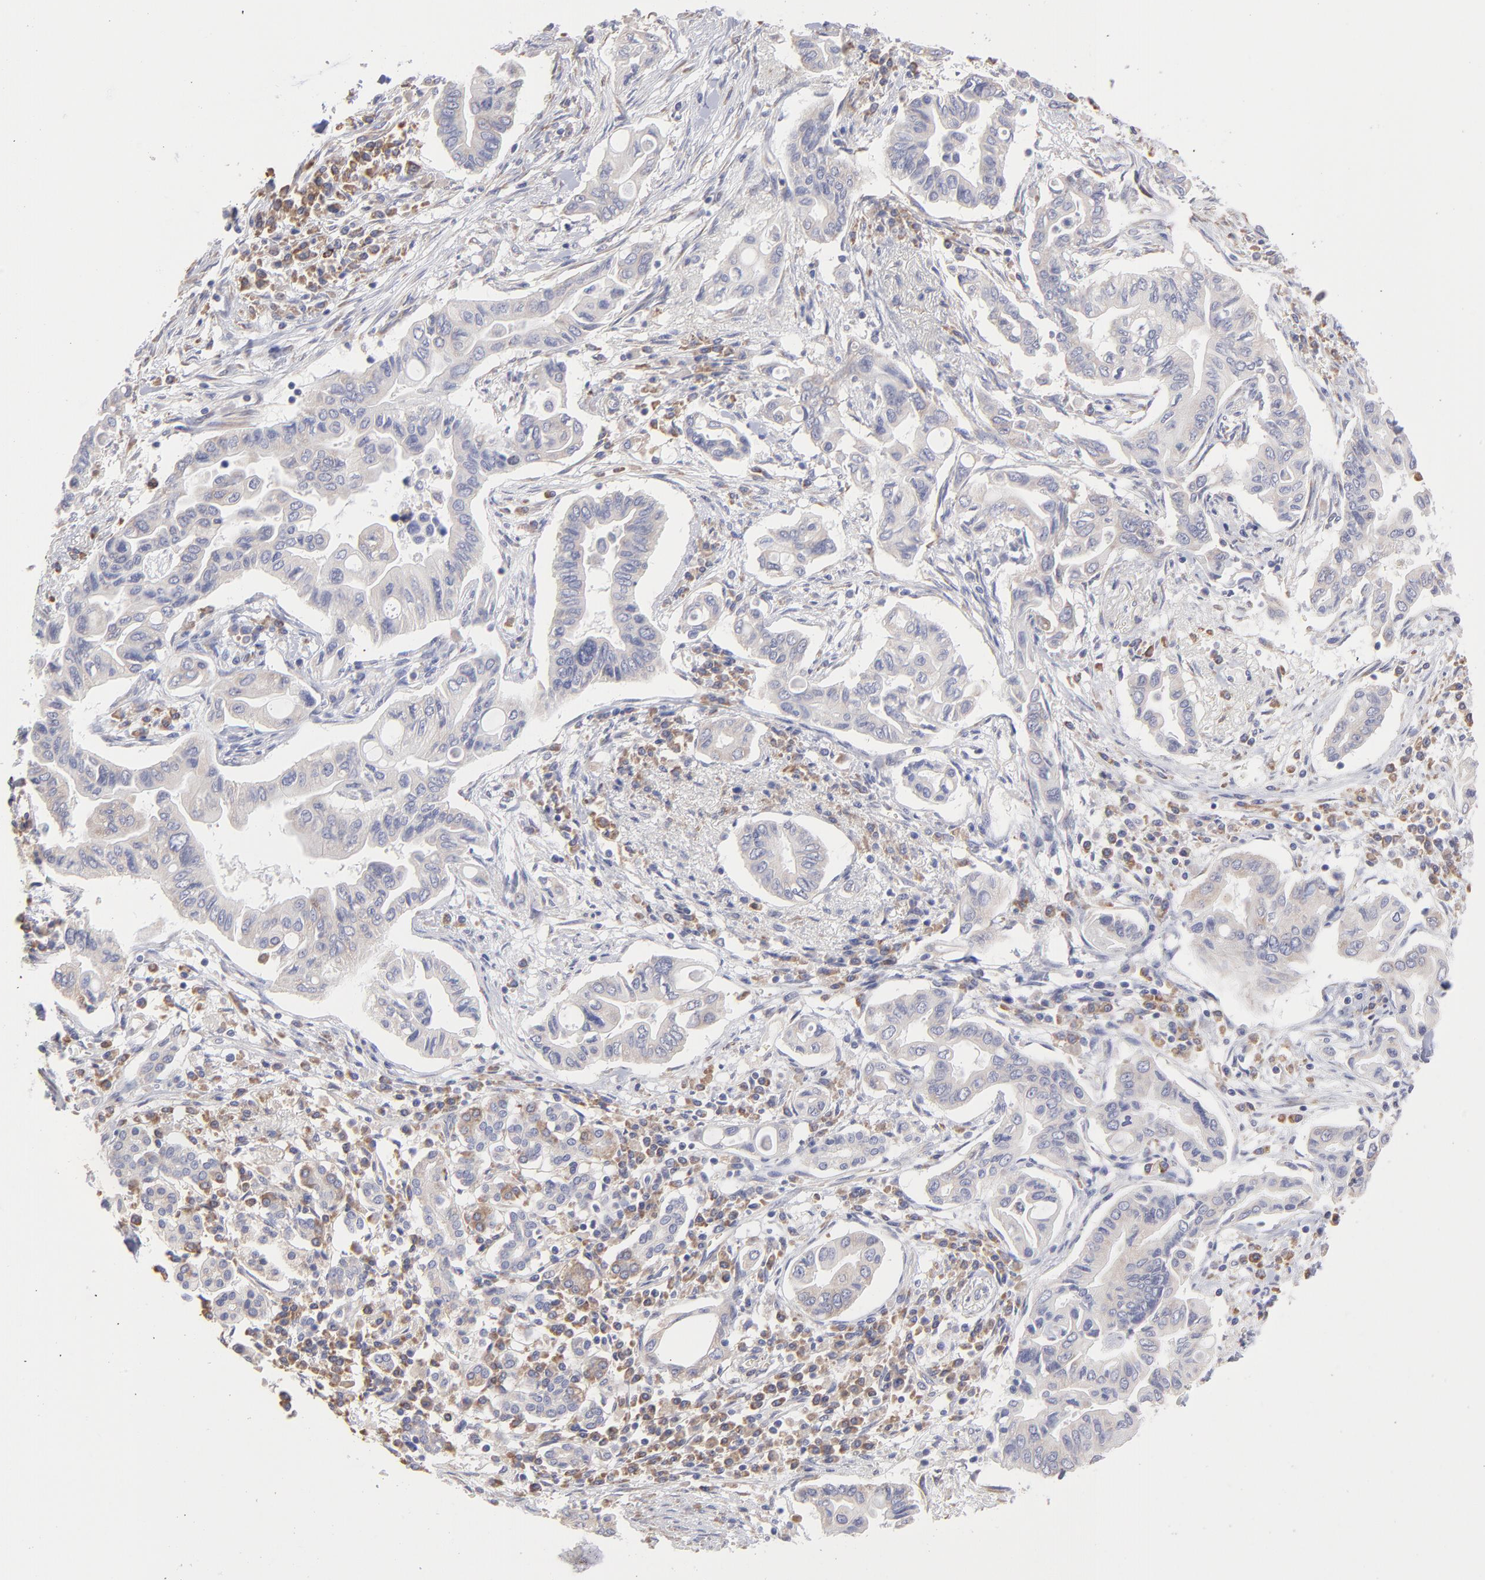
{"staining": {"intensity": "negative", "quantity": "none", "location": "none"}, "tissue": "pancreatic cancer", "cell_type": "Tumor cells", "image_type": "cancer", "snomed": [{"axis": "morphology", "description": "Adenocarcinoma, NOS"}, {"axis": "topography", "description": "Pancreas"}], "caption": "This is an IHC image of human adenocarcinoma (pancreatic). There is no expression in tumor cells.", "gene": "RPLP0", "patient": {"sex": "female", "age": 57}}